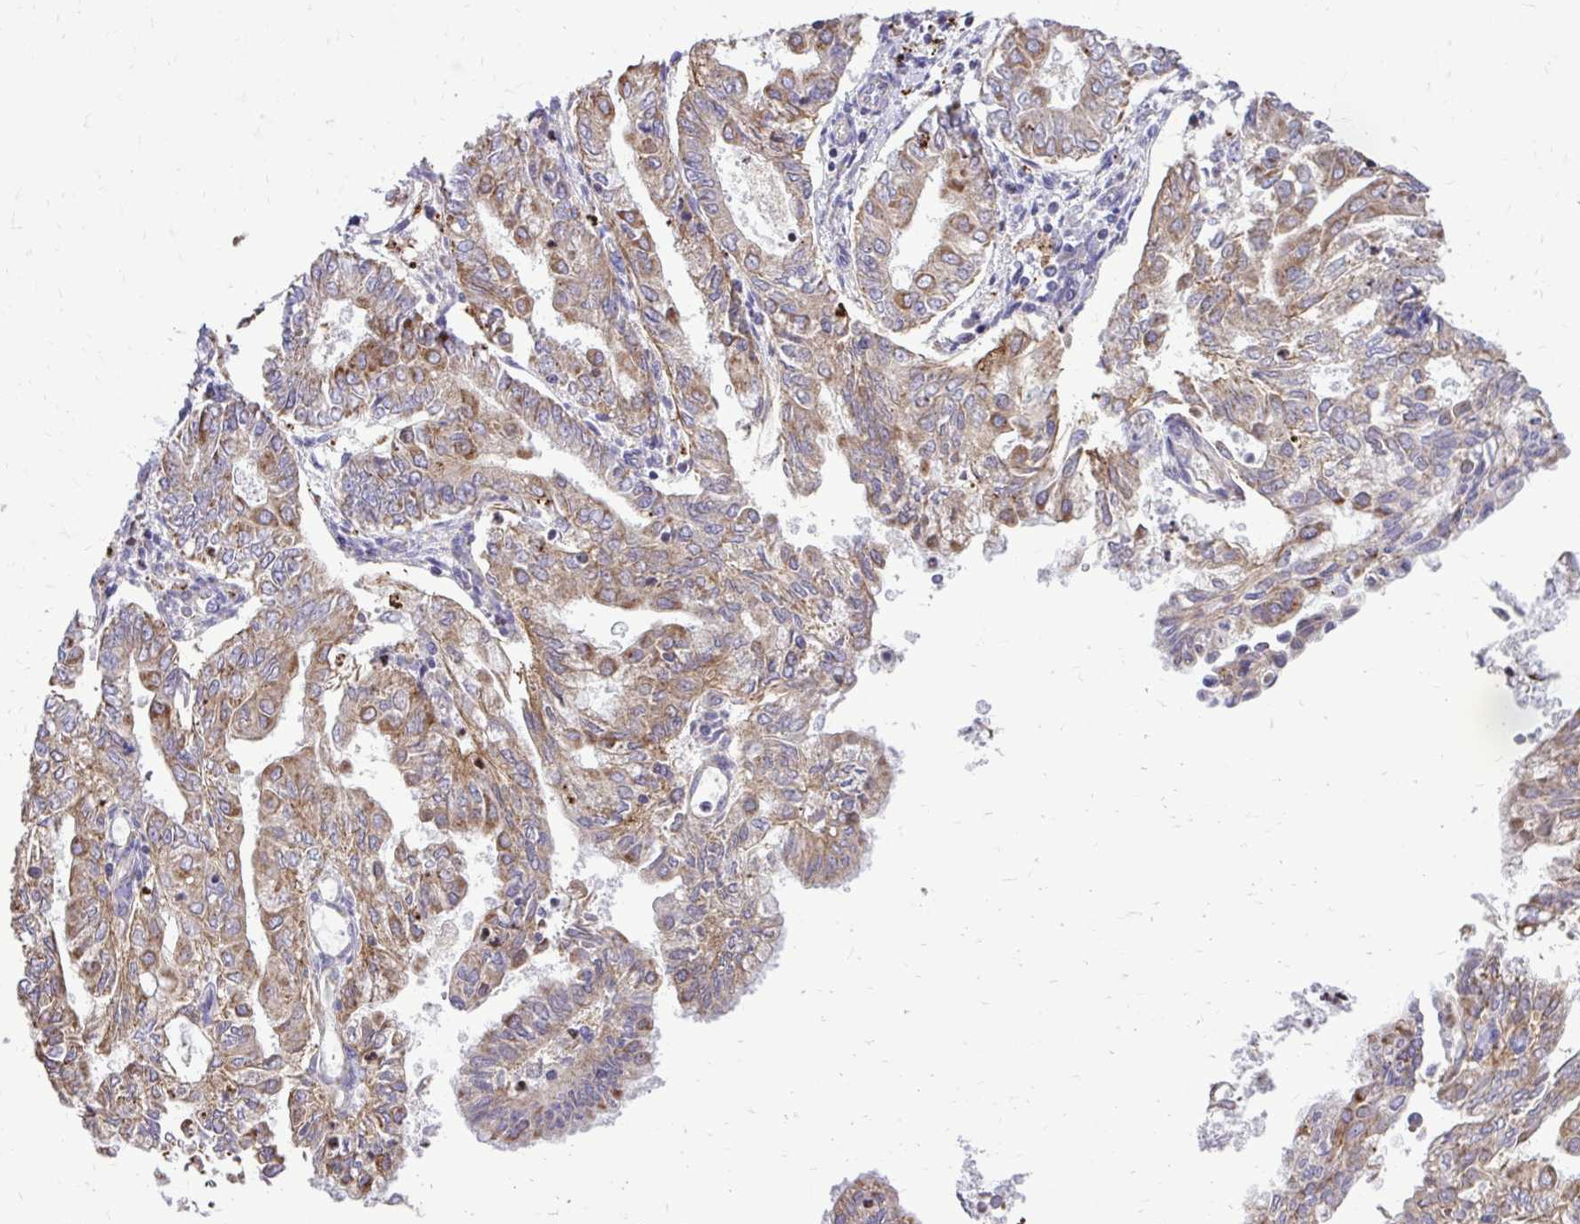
{"staining": {"intensity": "weak", "quantity": ">75%", "location": "cytoplasmic/membranous"}, "tissue": "endometrial cancer", "cell_type": "Tumor cells", "image_type": "cancer", "snomed": [{"axis": "morphology", "description": "Adenocarcinoma, NOS"}, {"axis": "topography", "description": "Endometrium"}], "caption": "Tumor cells display weak cytoplasmic/membranous expression in approximately >75% of cells in adenocarcinoma (endometrial).", "gene": "ABCC3", "patient": {"sex": "female", "age": 68}}